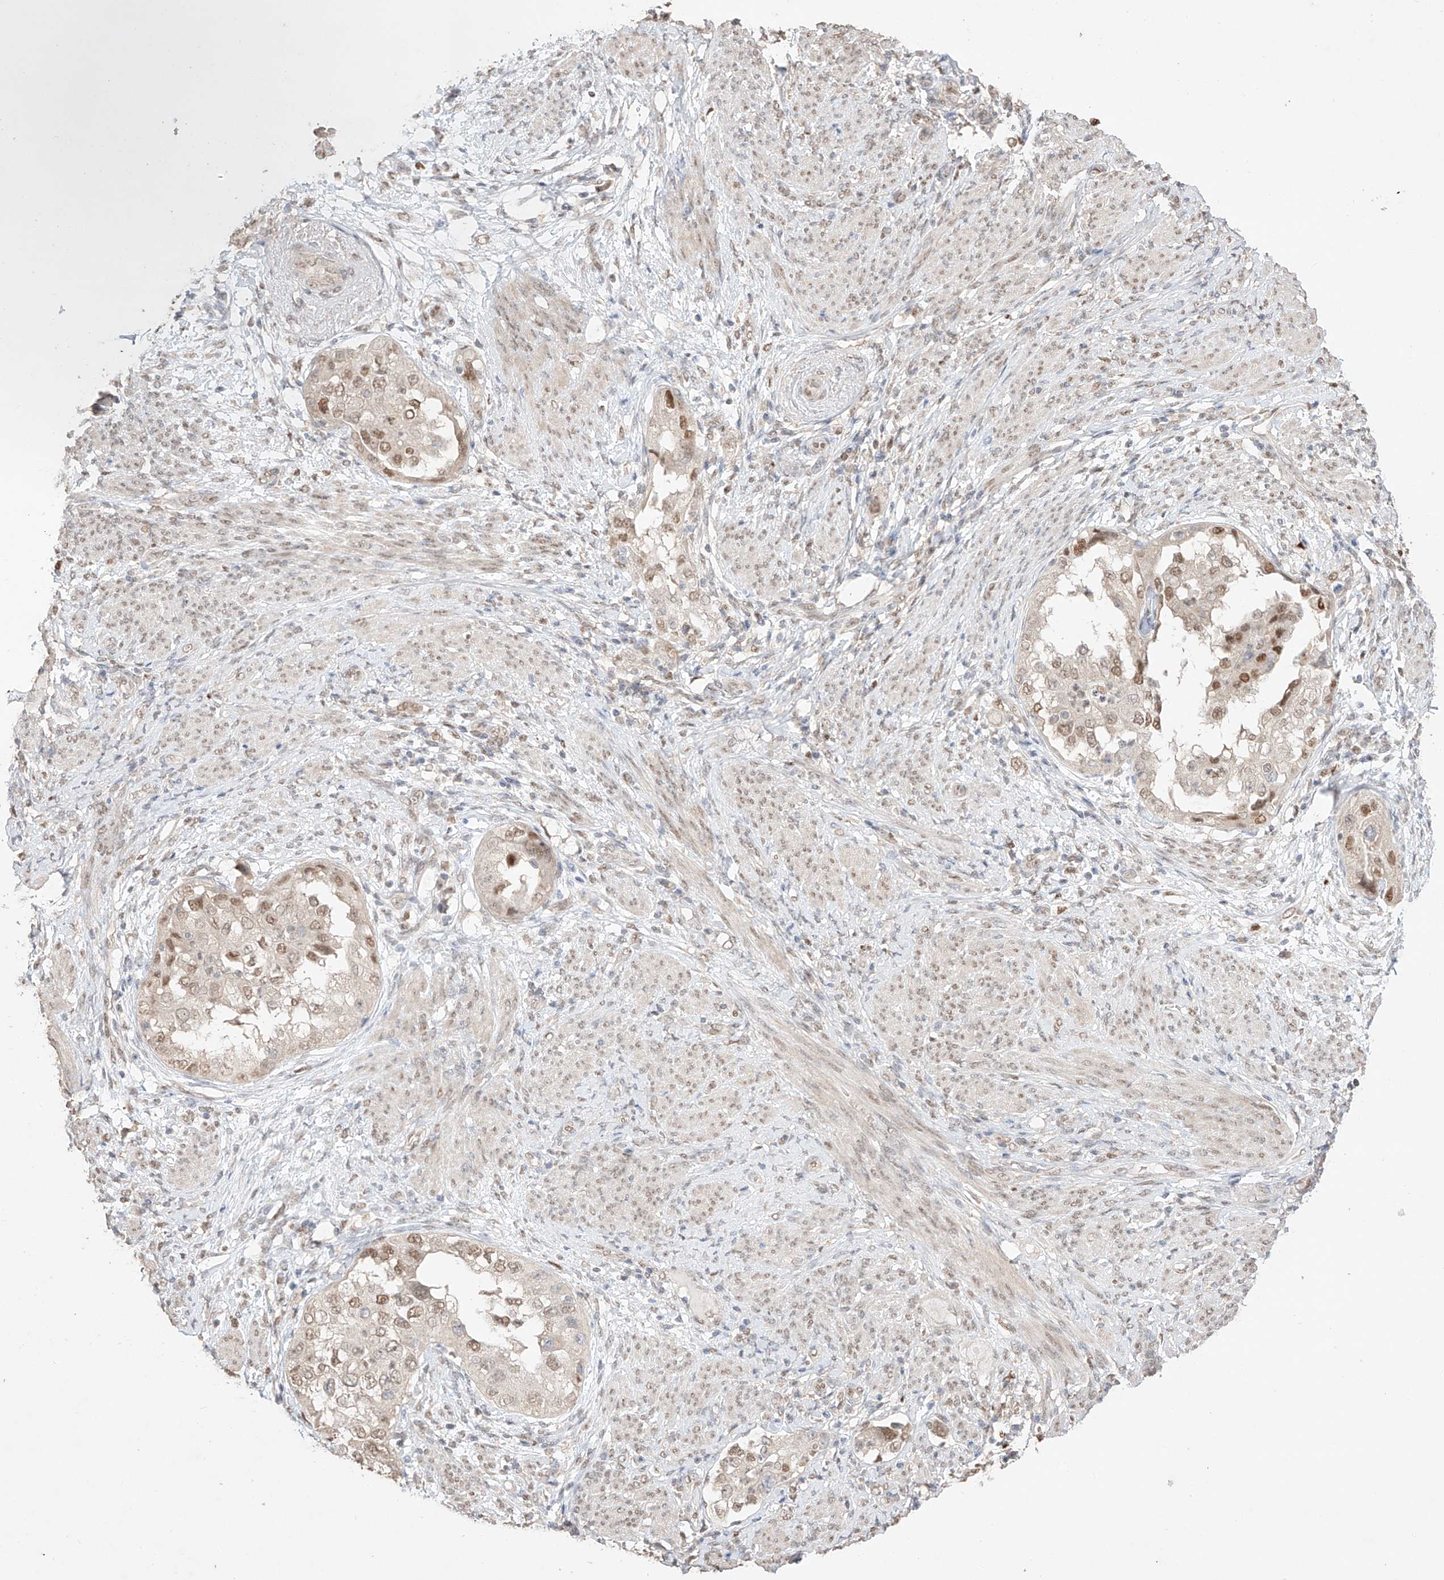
{"staining": {"intensity": "moderate", "quantity": ">75%", "location": "nuclear"}, "tissue": "endometrial cancer", "cell_type": "Tumor cells", "image_type": "cancer", "snomed": [{"axis": "morphology", "description": "Adenocarcinoma, NOS"}, {"axis": "topography", "description": "Endometrium"}], "caption": "Approximately >75% of tumor cells in endometrial cancer reveal moderate nuclear protein positivity as visualized by brown immunohistochemical staining.", "gene": "APIP", "patient": {"sex": "female", "age": 85}}